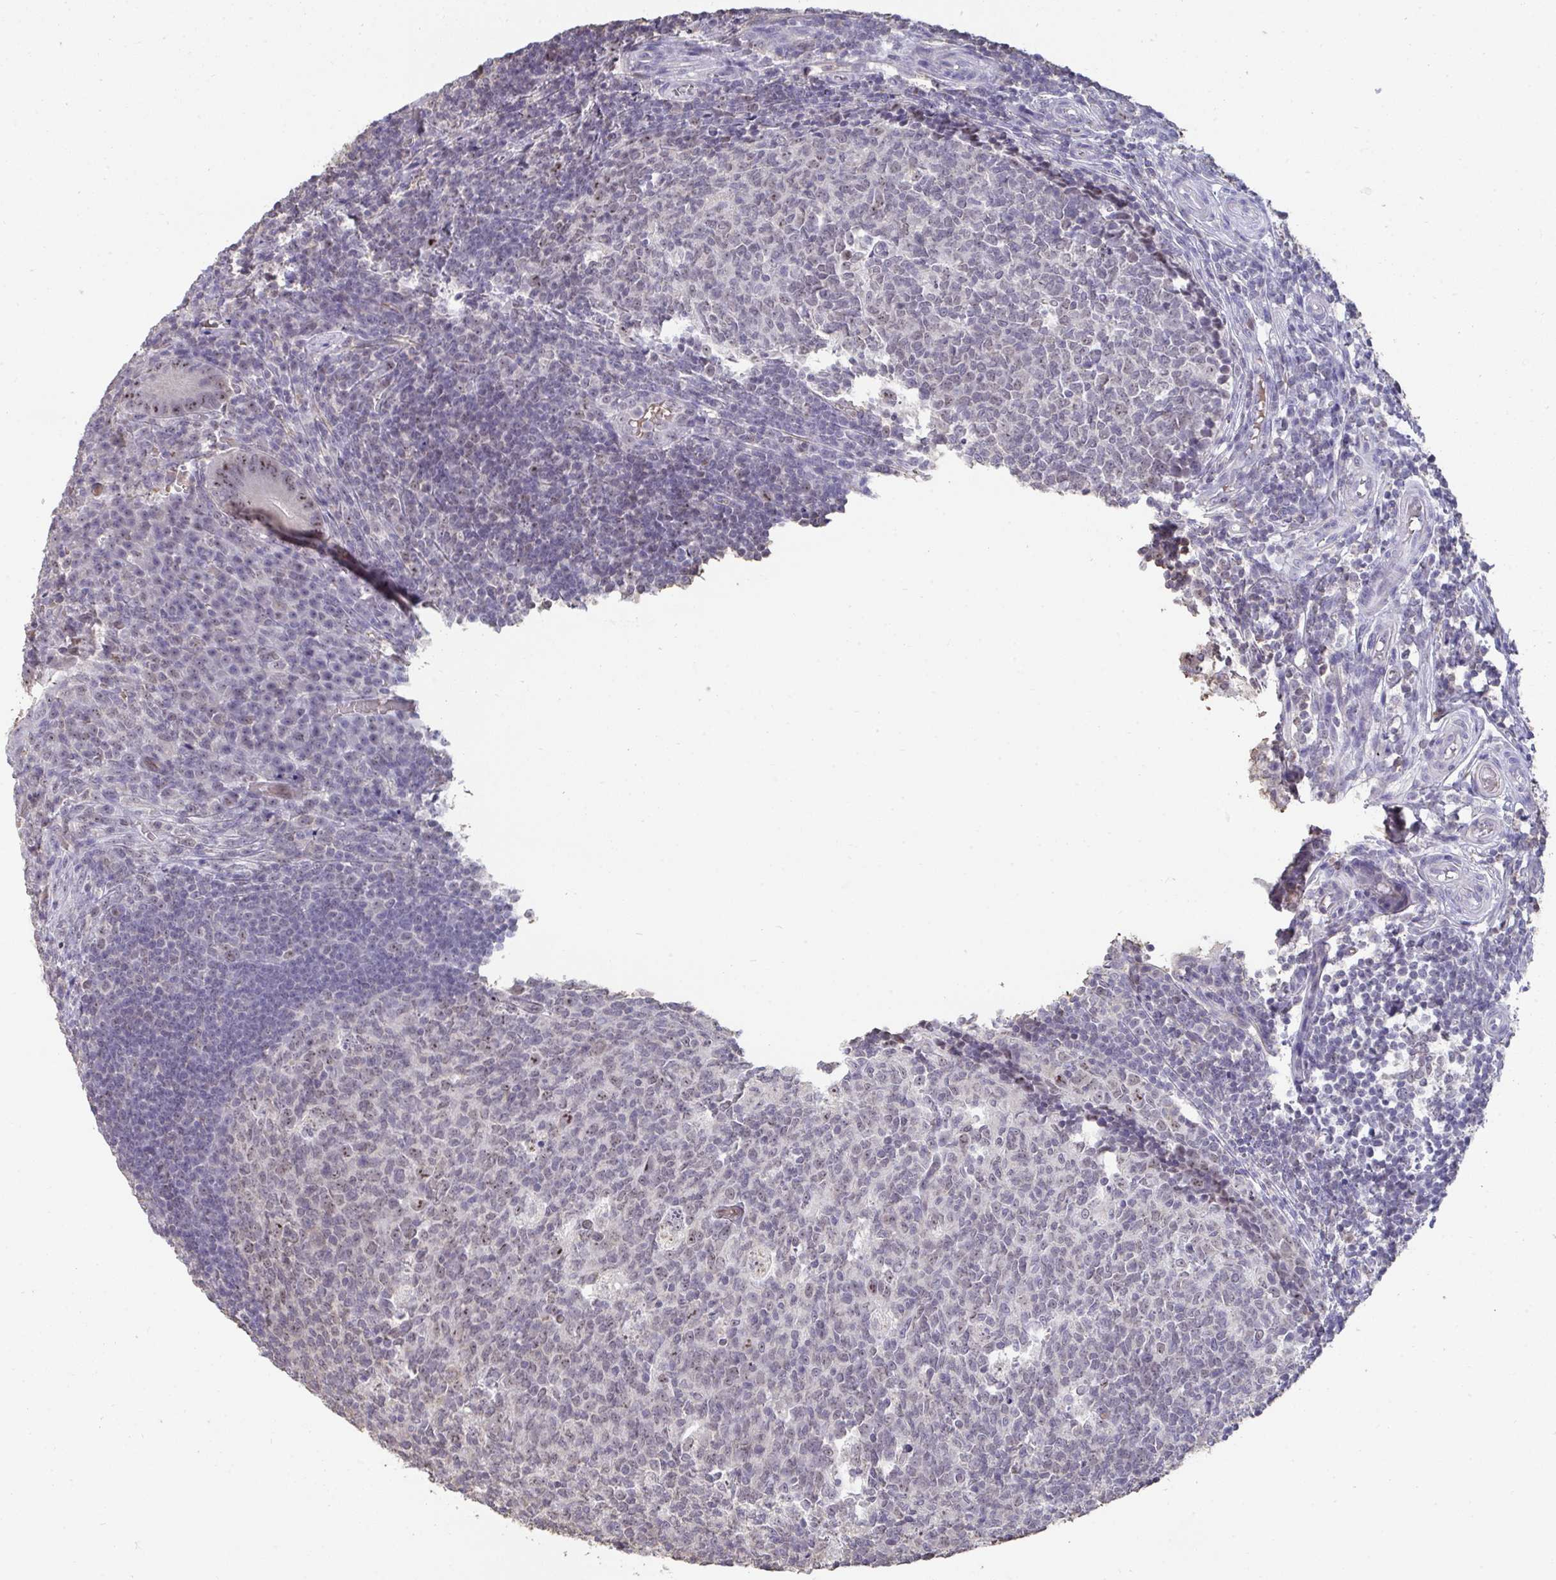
{"staining": {"intensity": "weak", "quantity": "25%-75%", "location": "nuclear"}, "tissue": "appendix", "cell_type": "Glandular cells", "image_type": "normal", "snomed": [{"axis": "morphology", "description": "Normal tissue, NOS"}, {"axis": "topography", "description": "Appendix"}], "caption": "DAB immunohistochemical staining of normal appendix reveals weak nuclear protein staining in approximately 25%-75% of glandular cells.", "gene": "SENP3", "patient": {"sex": "male", "age": 18}}